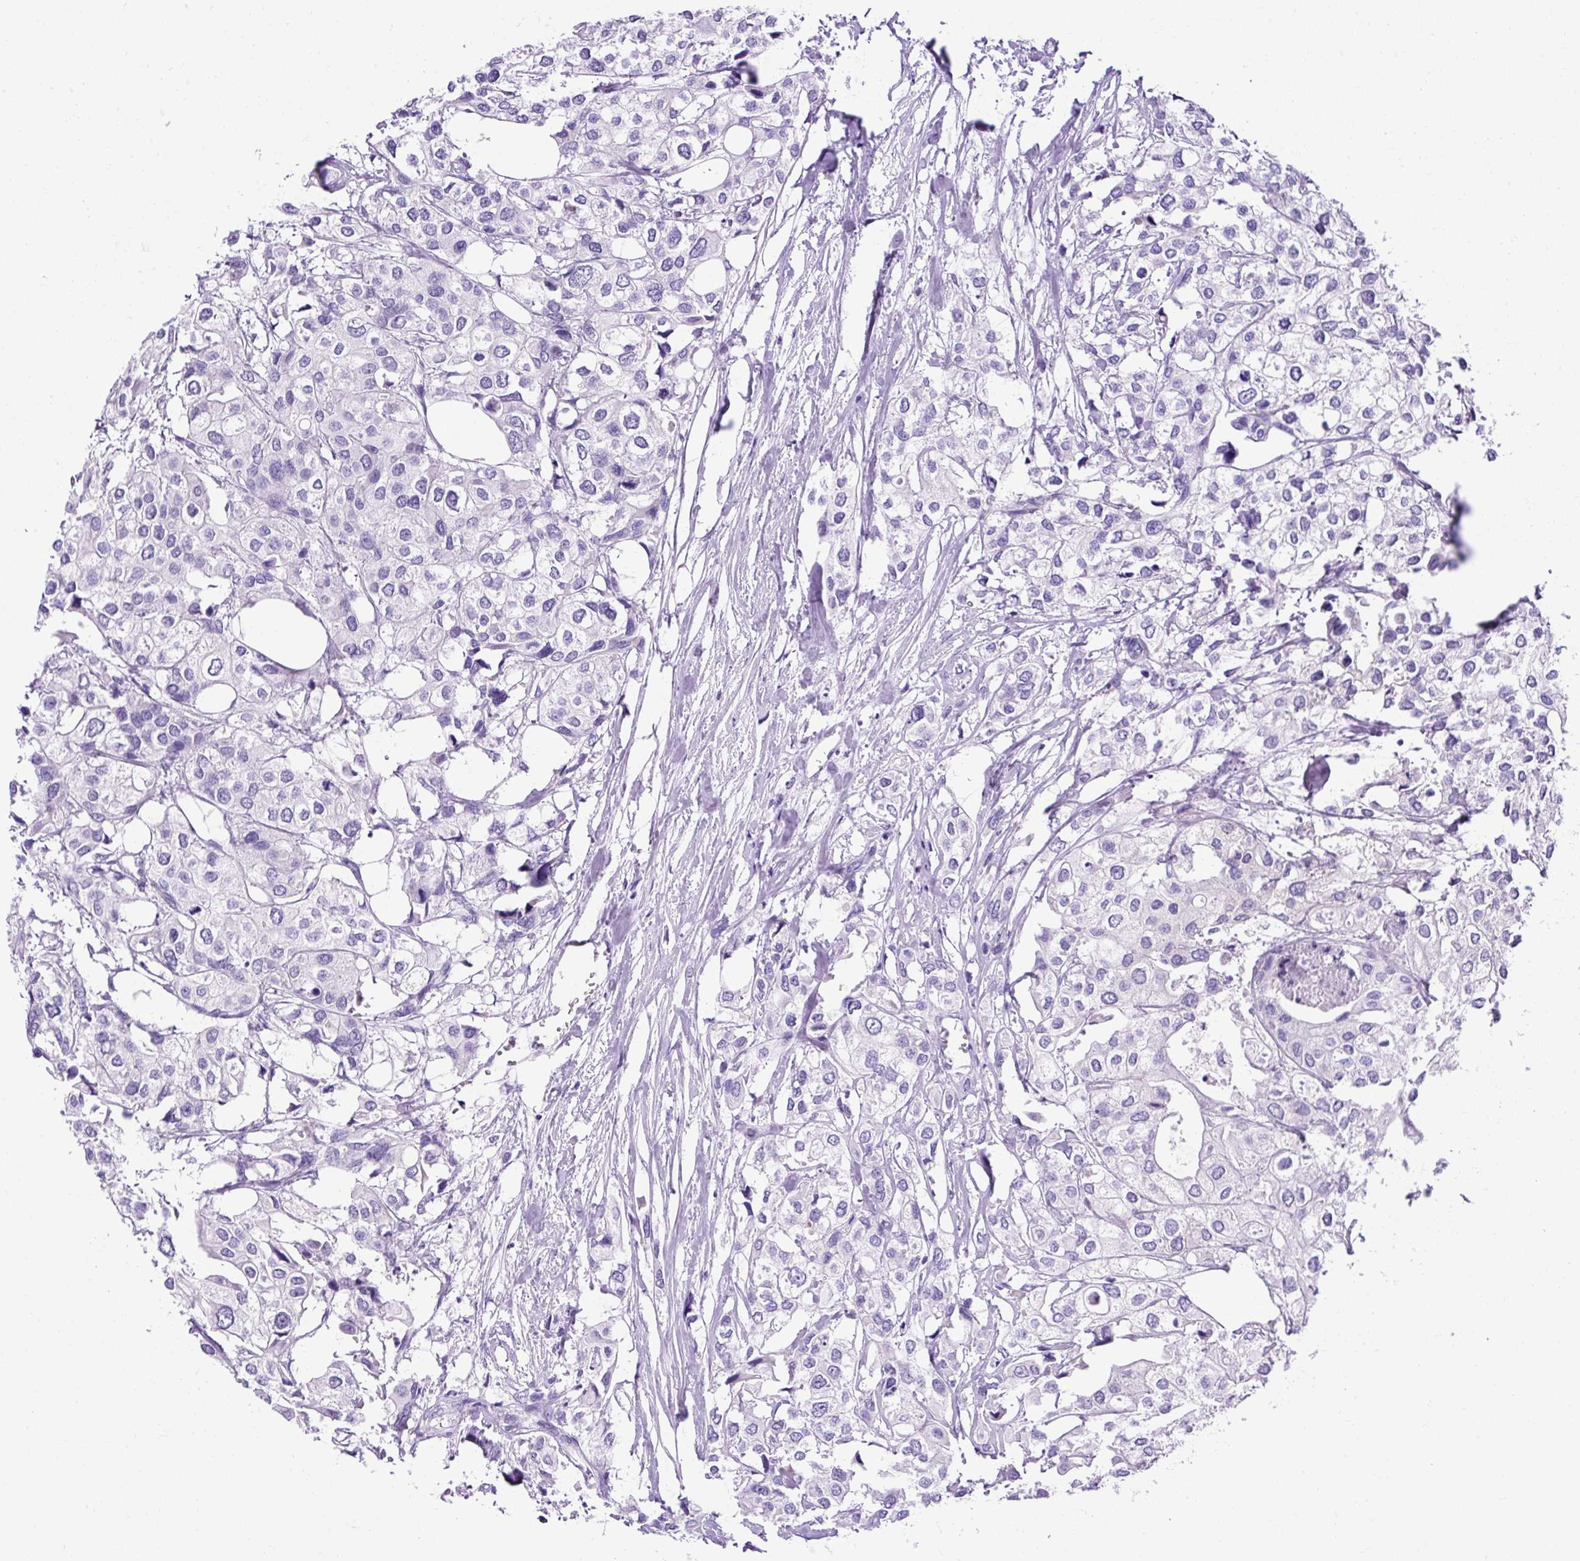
{"staining": {"intensity": "negative", "quantity": "none", "location": "none"}, "tissue": "urothelial cancer", "cell_type": "Tumor cells", "image_type": "cancer", "snomed": [{"axis": "morphology", "description": "Urothelial carcinoma, High grade"}, {"axis": "topography", "description": "Urinary bladder"}], "caption": "A histopathology image of urothelial cancer stained for a protein reveals no brown staining in tumor cells. (Stains: DAB IHC with hematoxylin counter stain, Microscopy: brightfield microscopy at high magnification).", "gene": "KRT12", "patient": {"sex": "male", "age": 64}}